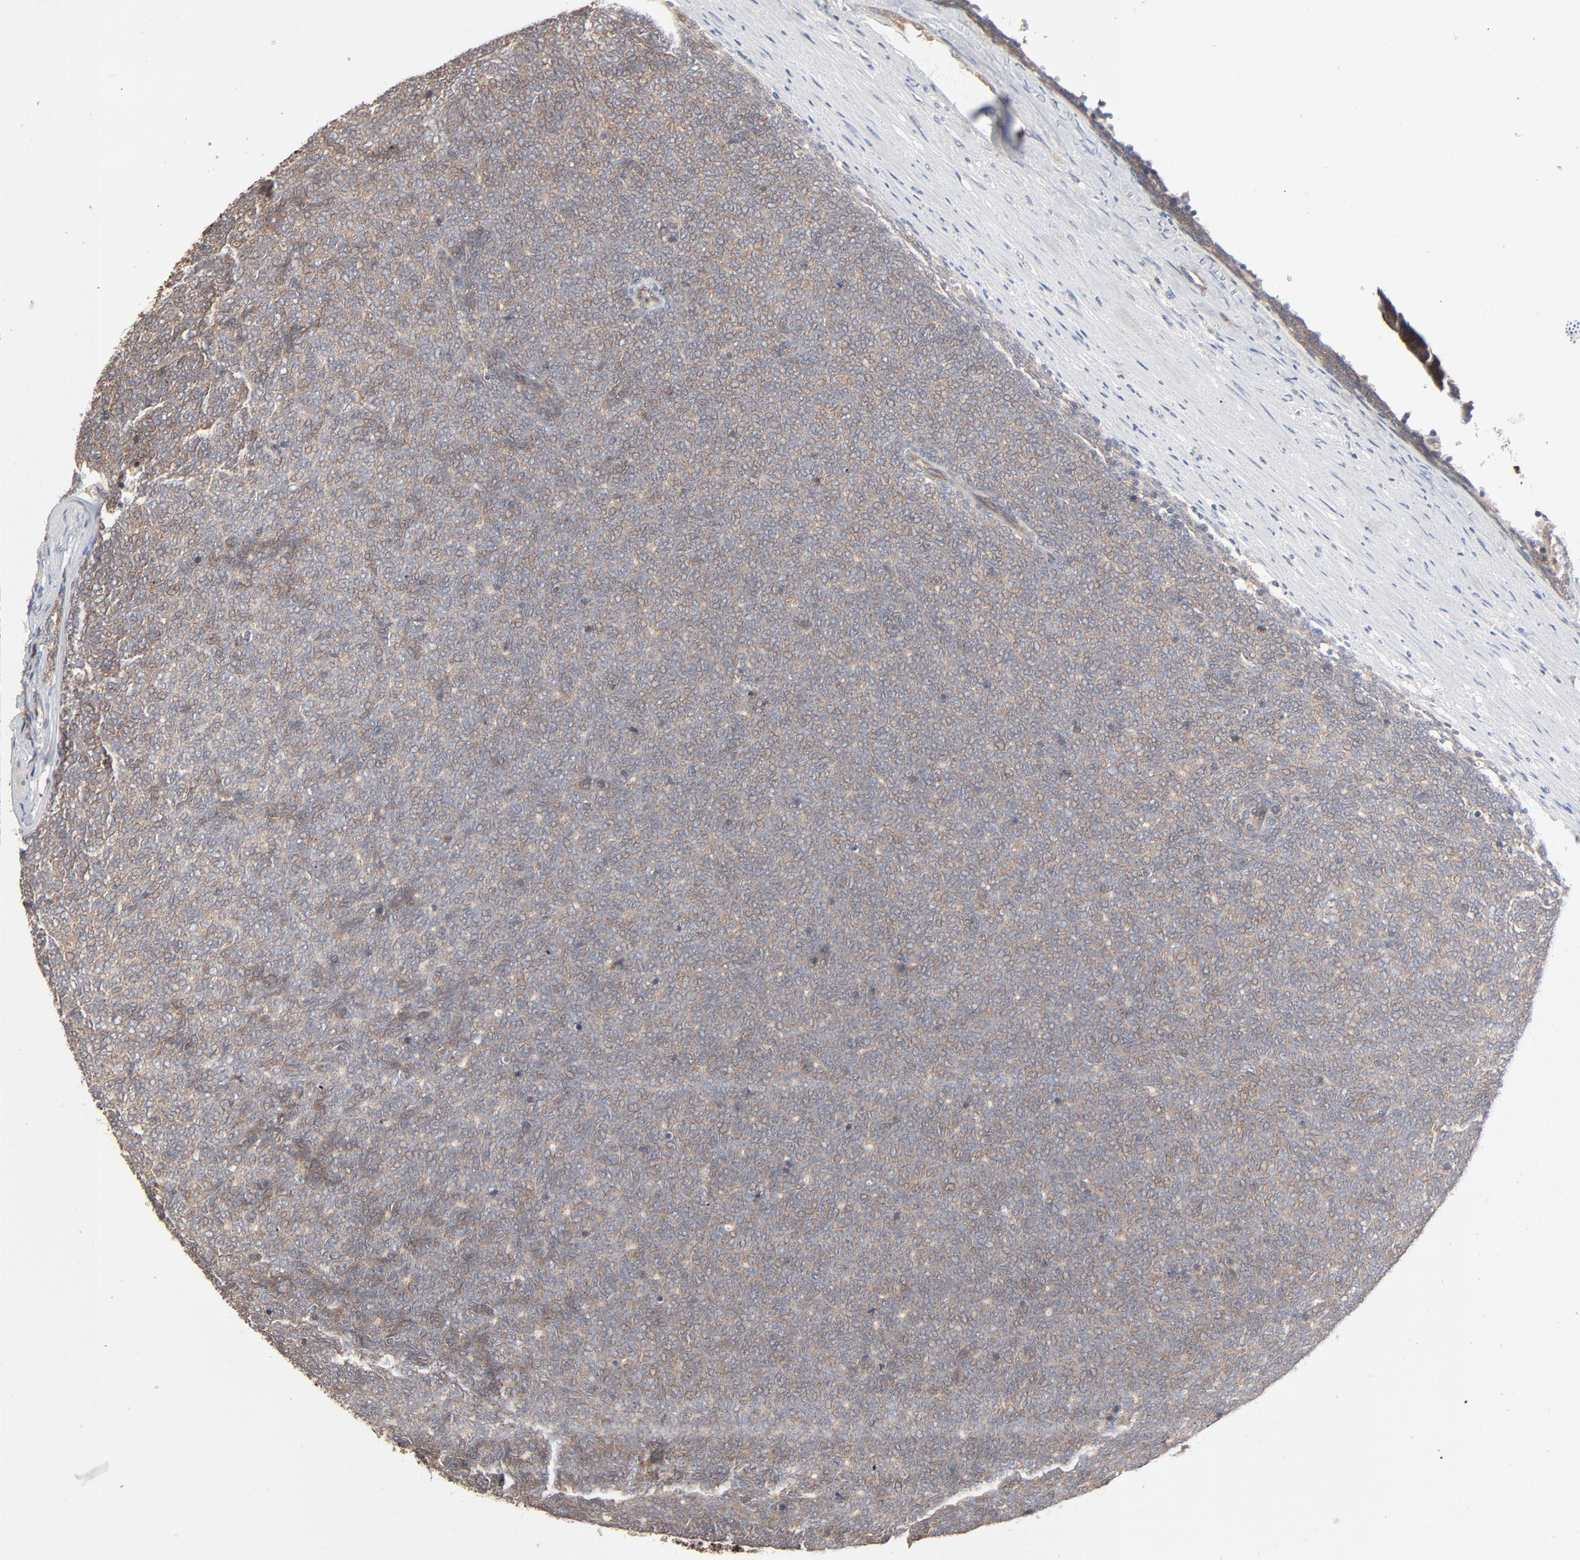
{"staining": {"intensity": "weak", "quantity": ">75%", "location": "cytoplasmic/membranous"}, "tissue": "renal cancer", "cell_type": "Tumor cells", "image_type": "cancer", "snomed": [{"axis": "morphology", "description": "Neoplasm, malignant, NOS"}, {"axis": "topography", "description": "Kidney"}], "caption": "A brown stain shows weak cytoplasmic/membranous expression of a protein in renal cancer (malignant neoplasm) tumor cells.", "gene": "ABLIM3", "patient": {"sex": "male", "age": 28}}